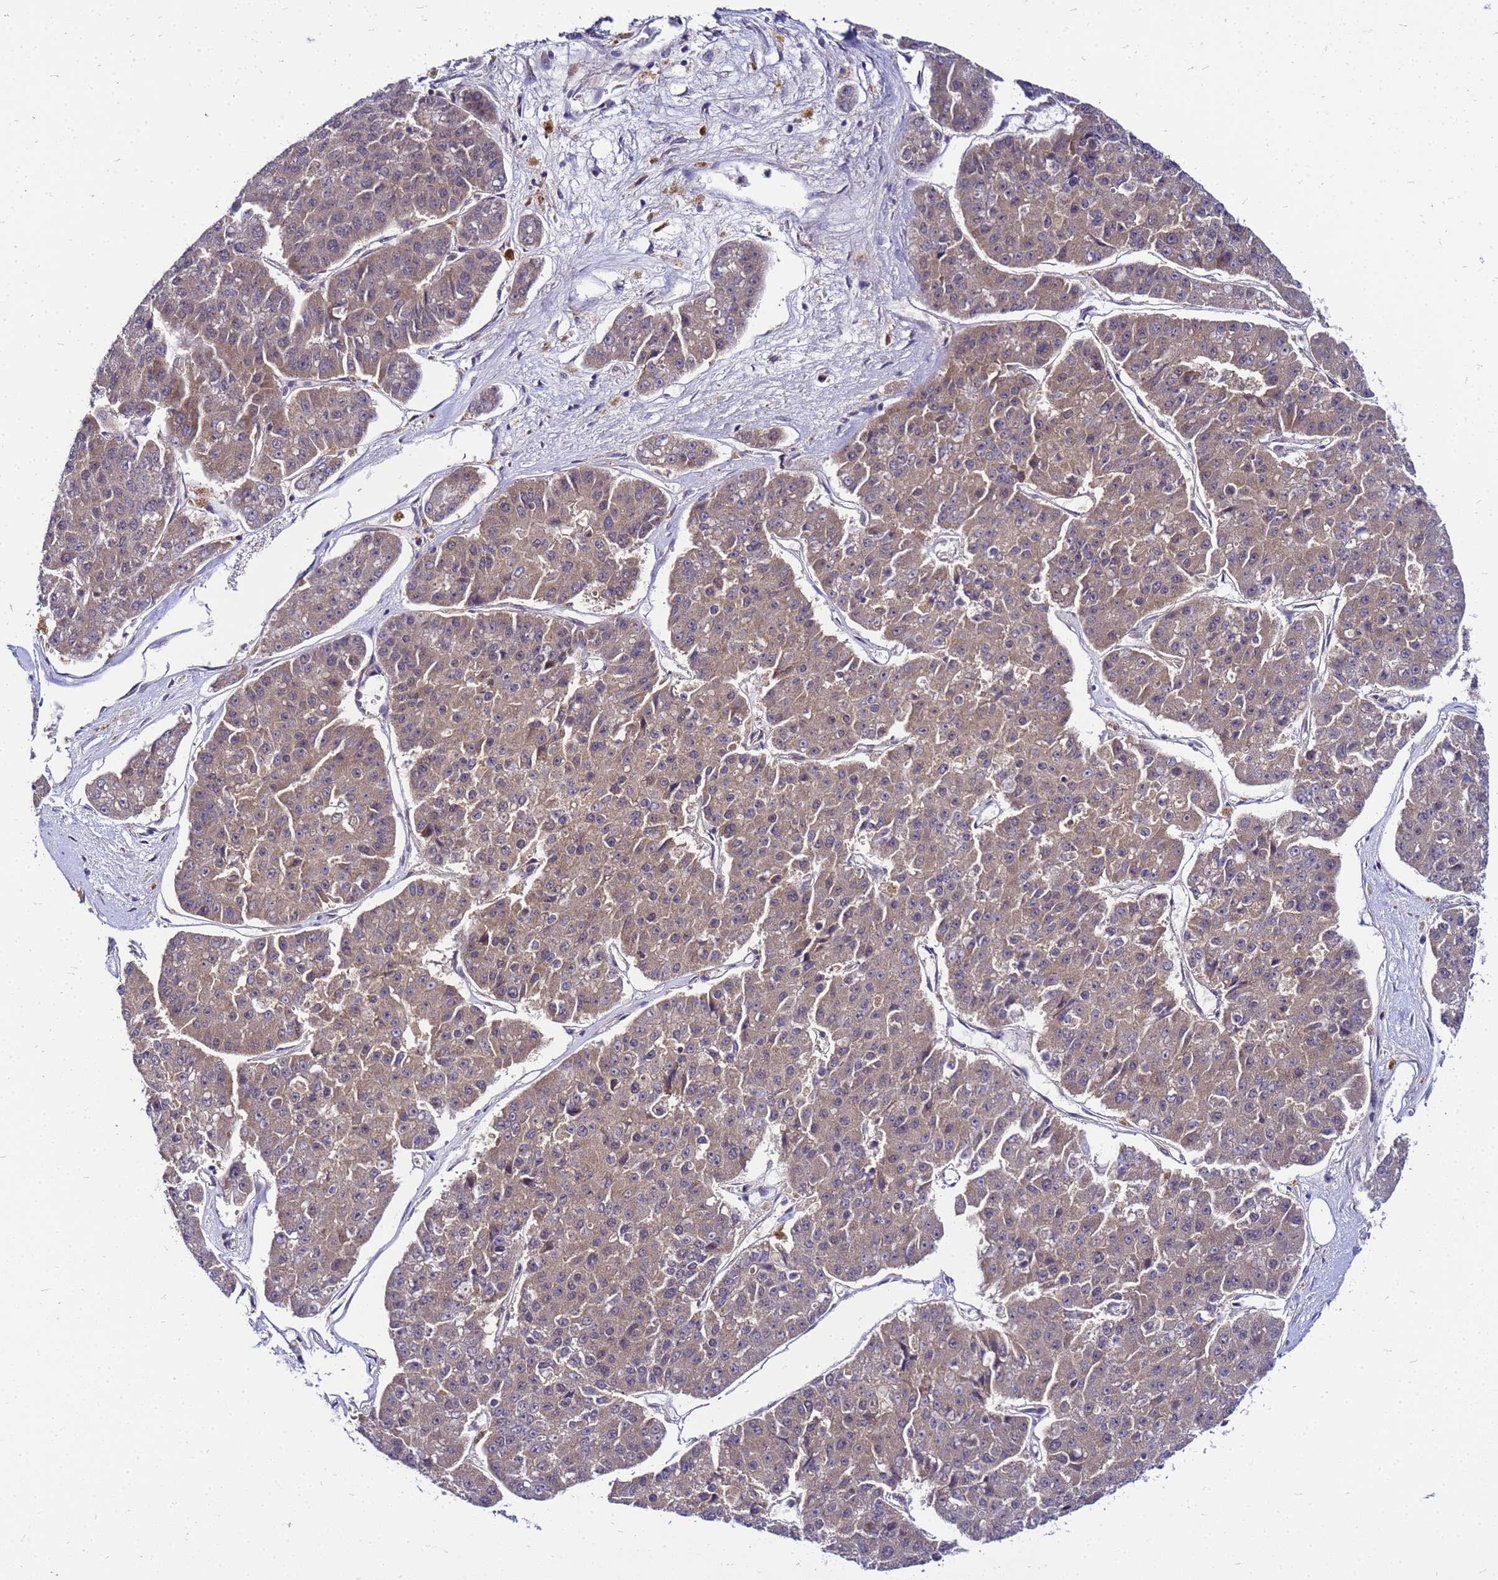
{"staining": {"intensity": "weak", "quantity": ">75%", "location": "cytoplasmic/membranous"}, "tissue": "pancreatic cancer", "cell_type": "Tumor cells", "image_type": "cancer", "snomed": [{"axis": "morphology", "description": "Adenocarcinoma, NOS"}, {"axis": "topography", "description": "Pancreas"}], "caption": "Tumor cells reveal weak cytoplasmic/membranous expression in about >75% of cells in pancreatic cancer.", "gene": "SAT1", "patient": {"sex": "male", "age": 50}}